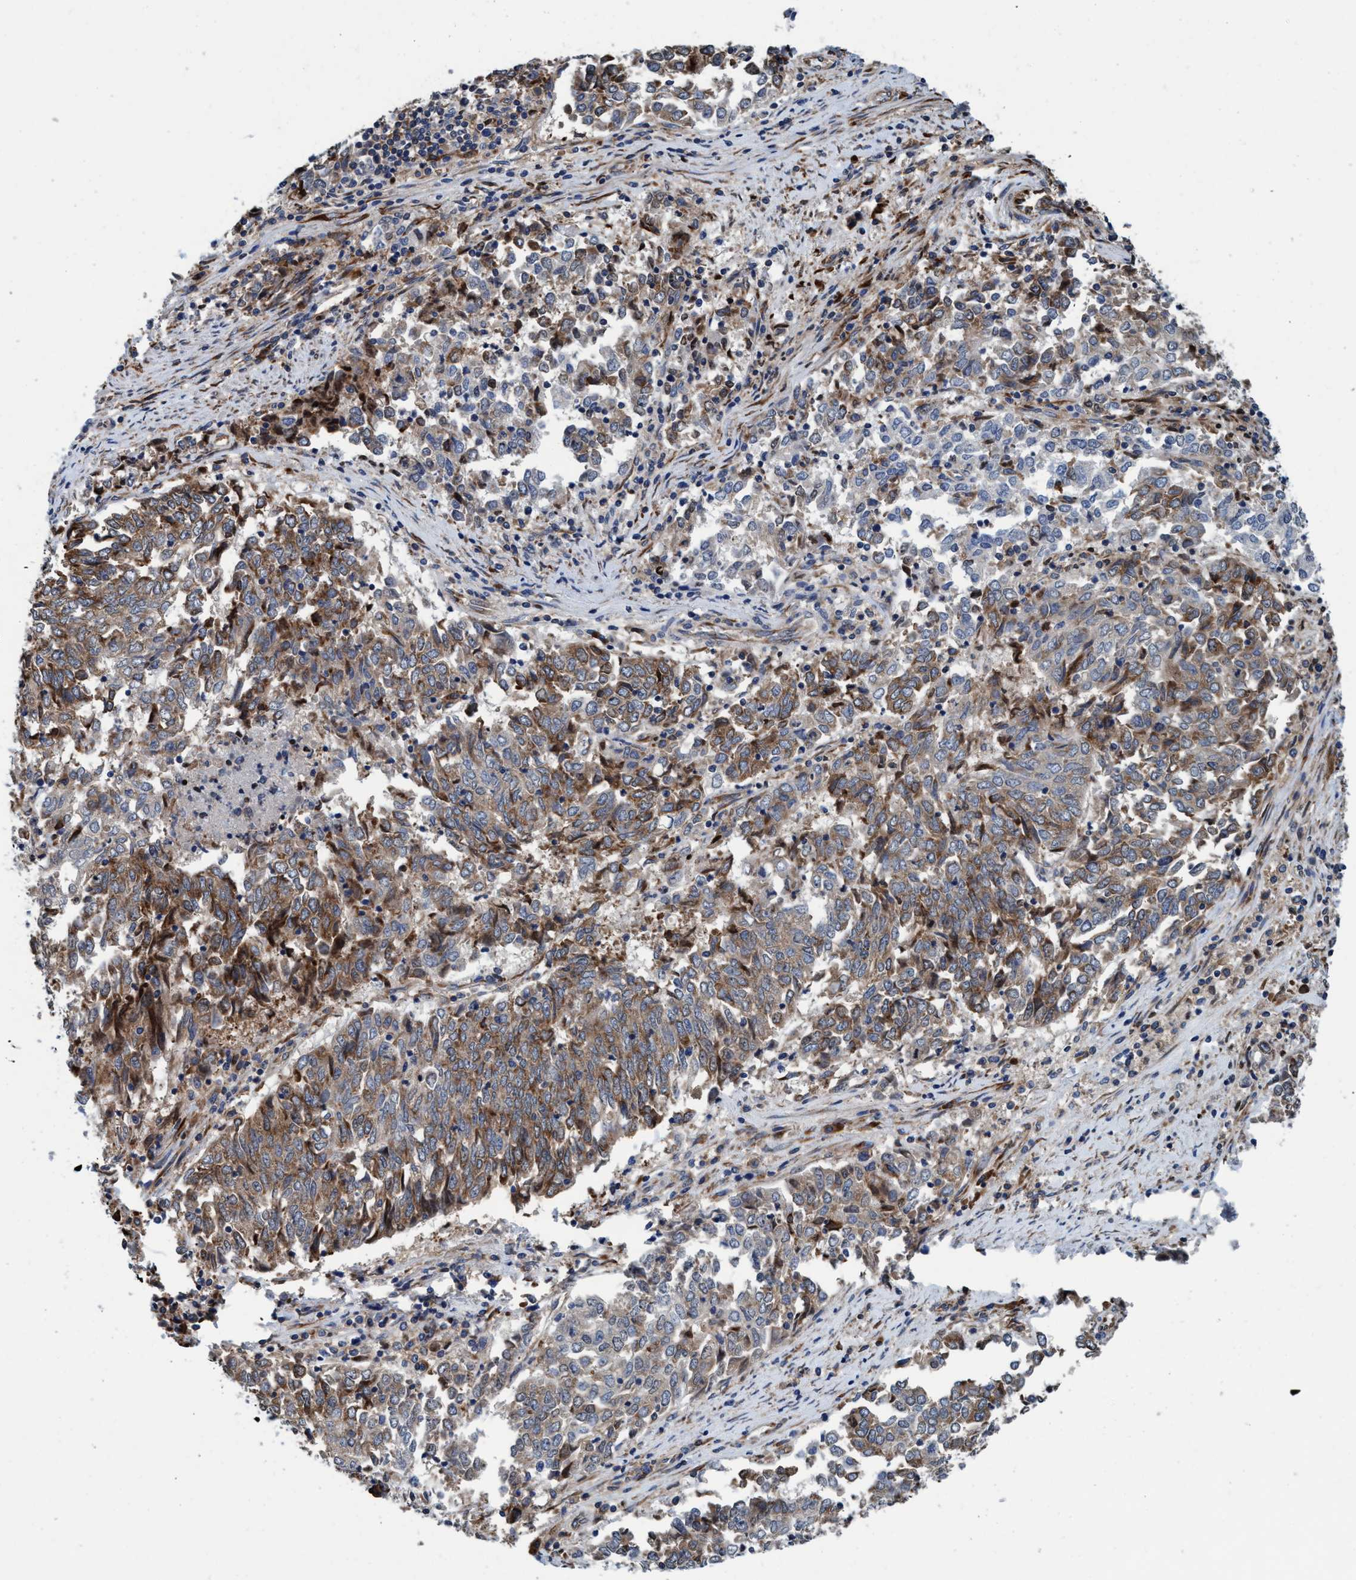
{"staining": {"intensity": "moderate", "quantity": "25%-75%", "location": "cytoplasmic/membranous"}, "tissue": "endometrial cancer", "cell_type": "Tumor cells", "image_type": "cancer", "snomed": [{"axis": "morphology", "description": "Adenocarcinoma, NOS"}, {"axis": "topography", "description": "Endometrium"}], "caption": "Immunohistochemical staining of human endometrial adenocarcinoma demonstrates moderate cytoplasmic/membranous protein staining in approximately 25%-75% of tumor cells.", "gene": "ENDOG", "patient": {"sex": "female", "age": 80}}